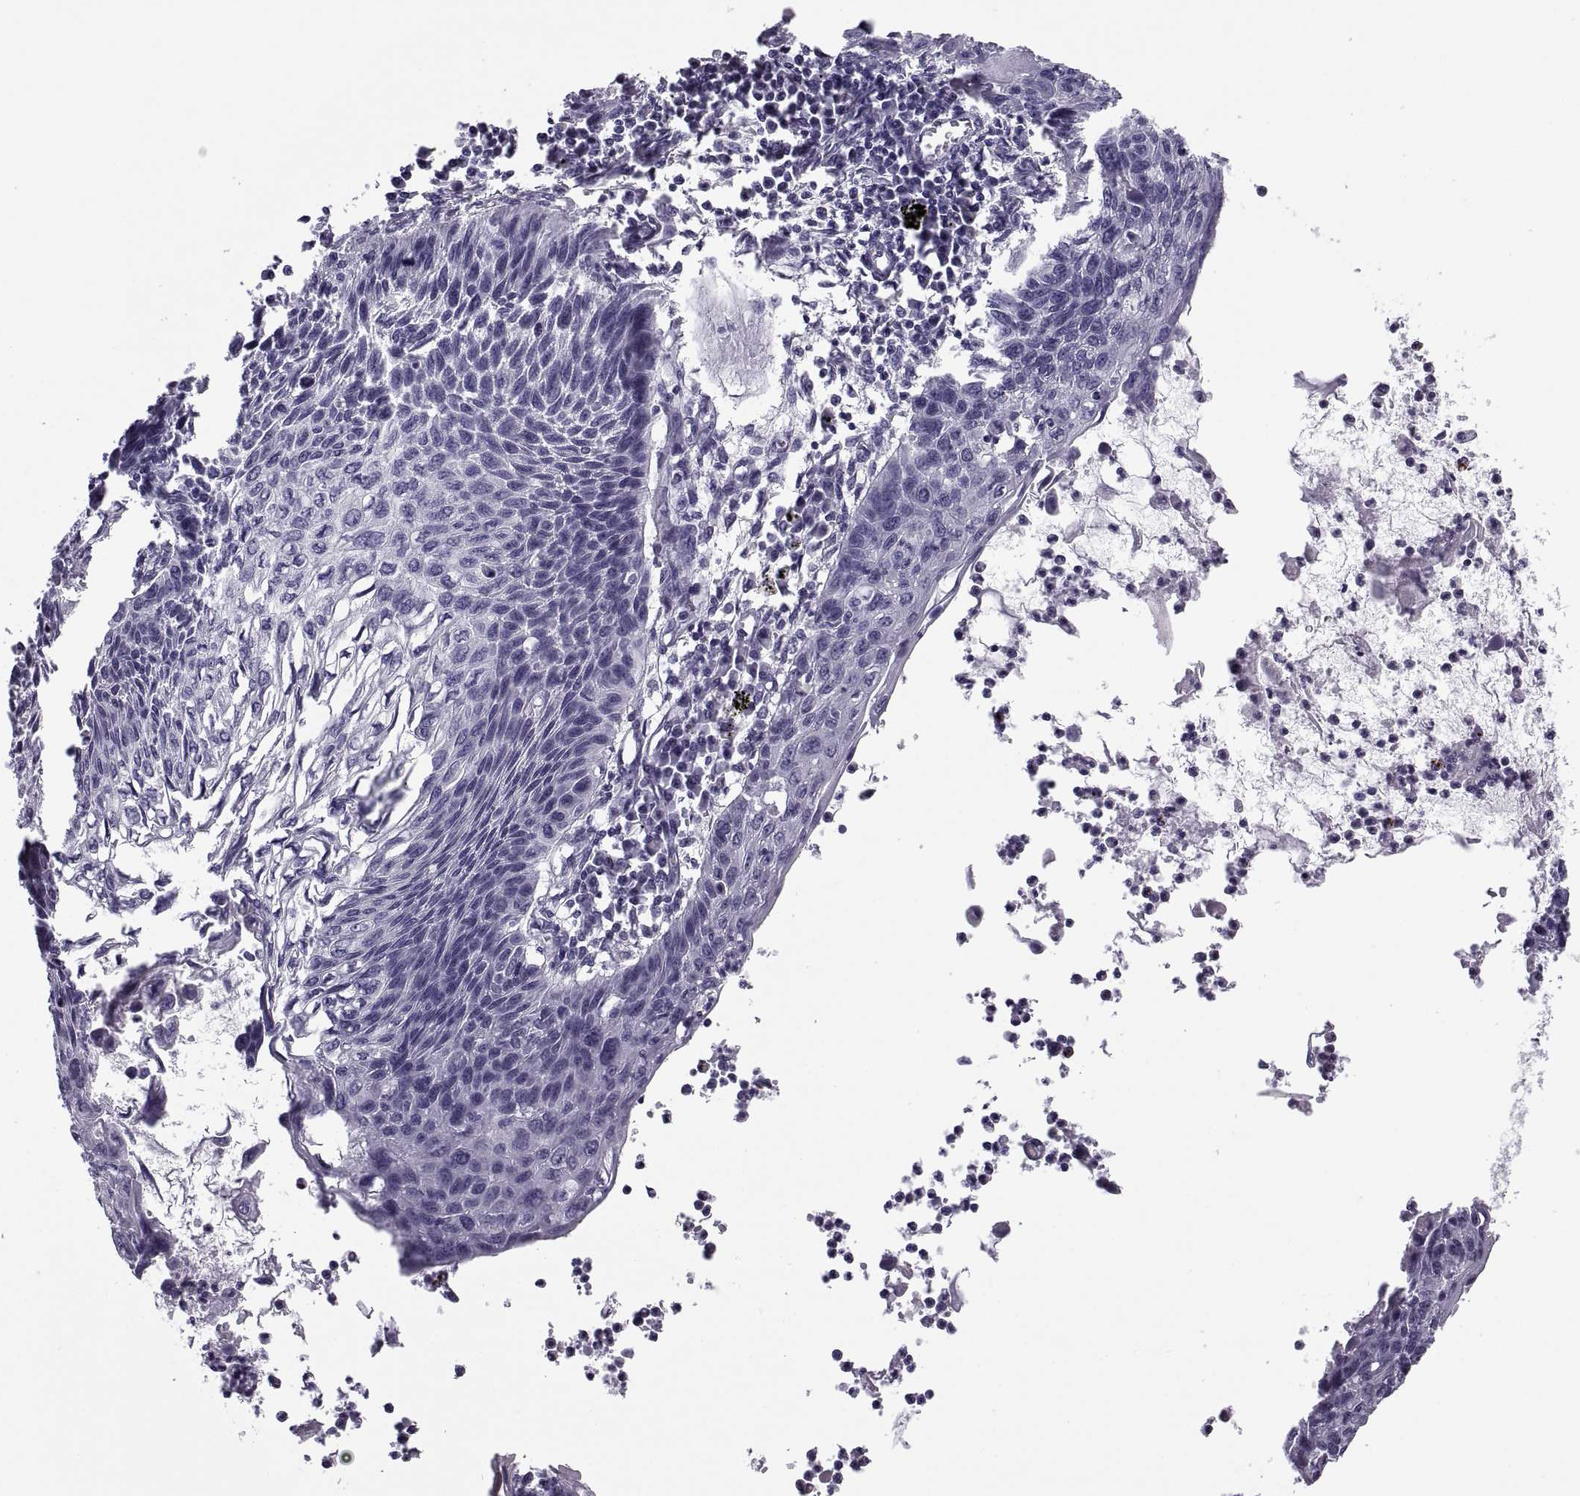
{"staining": {"intensity": "negative", "quantity": "none", "location": "none"}, "tissue": "lung cancer", "cell_type": "Tumor cells", "image_type": "cancer", "snomed": [{"axis": "morphology", "description": "Squamous cell carcinoma, NOS"}, {"axis": "topography", "description": "Lung"}], "caption": "Protein analysis of lung squamous cell carcinoma demonstrates no significant positivity in tumor cells.", "gene": "TBC1D3G", "patient": {"sex": "male", "age": 78}}